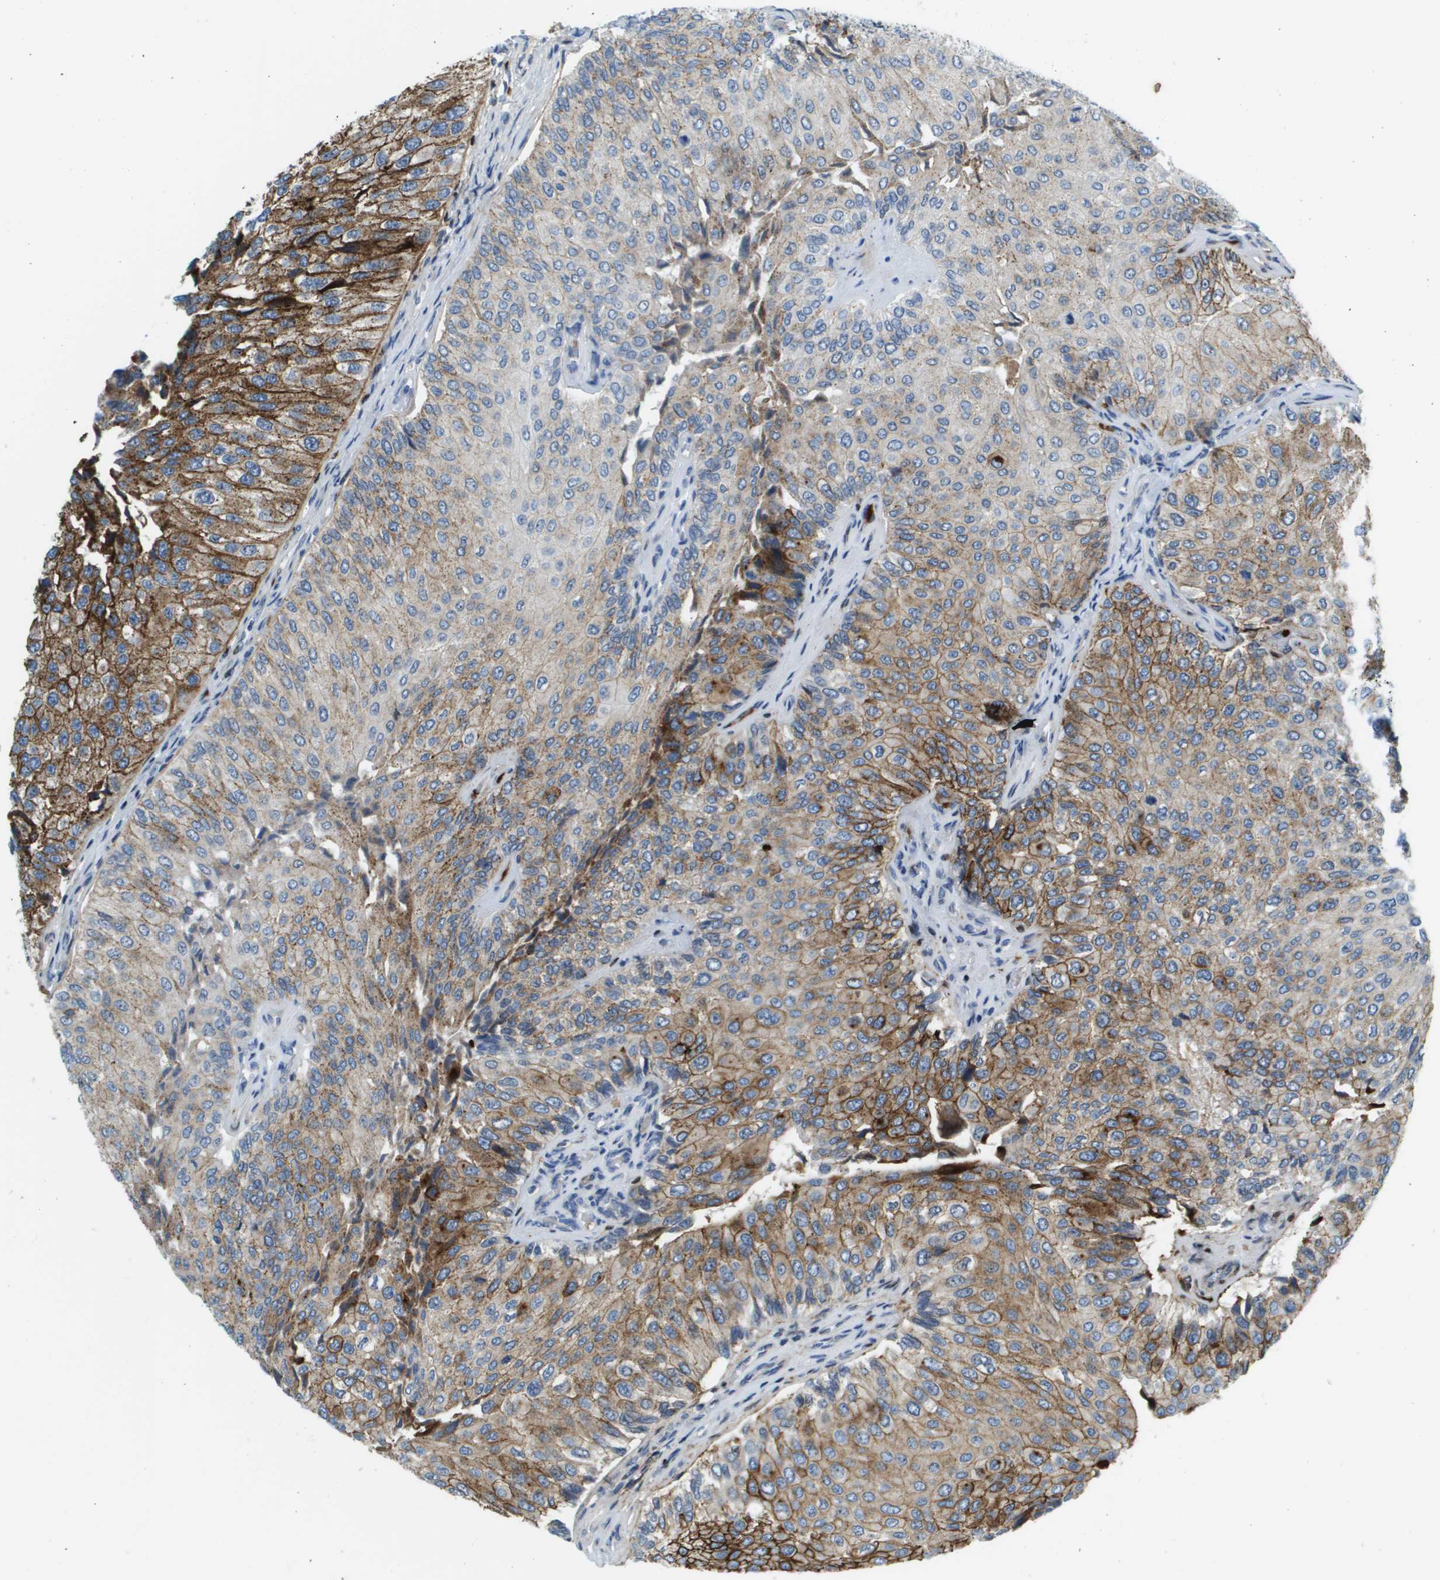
{"staining": {"intensity": "moderate", "quantity": "25%-75%", "location": "cytoplasmic/membranous"}, "tissue": "urothelial cancer", "cell_type": "Tumor cells", "image_type": "cancer", "snomed": [{"axis": "morphology", "description": "Urothelial carcinoma, High grade"}, {"axis": "topography", "description": "Kidney"}, {"axis": "topography", "description": "Urinary bladder"}], "caption": "This is an image of IHC staining of urothelial carcinoma (high-grade), which shows moderate positivity in the cytoplasmic/membranous of tumor cells.", "gene": "SDC1", "patient": {"sex": "male", "age": 77}}